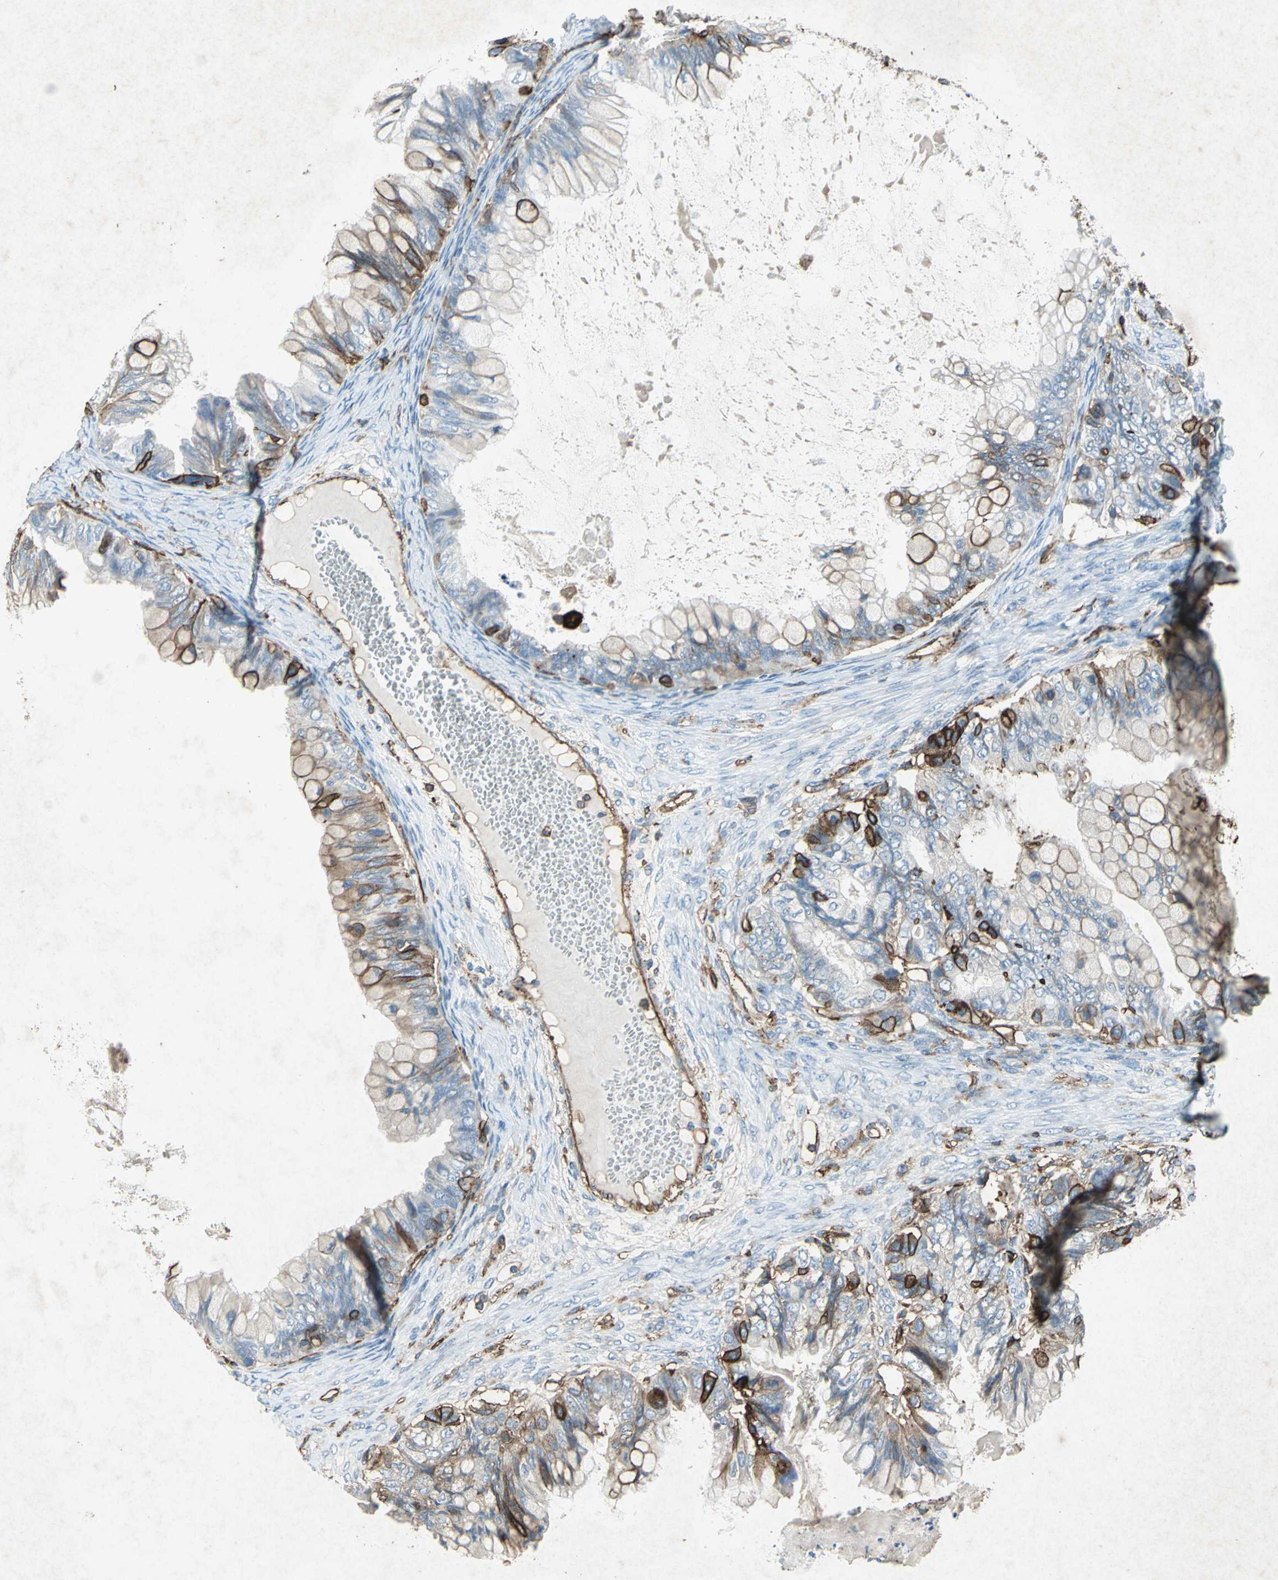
{"staining": {"intensity": "moderate", "quantity": "<25%", "location": "cytoplasmic/membranous"}, "tissue": "ovarian cancer", "cell_type": "Tumor cells", "image_type": "cancer", "snomed": [{"axis": "morphology", "description": "Cystadenocarcinoma, mucinous, NOS"}, {"axis": "topography", "description": "Ovary"}], "caption": "Immunohistochemistry (IHC) photomicrograph of ovarian mucinous cystadenocarcinoma stained for a protein (brown), which shows low levels of moderate cytoplasmic/membranous expression in approximately <25% of tumor cells.", "gene": "CCR6", "patient": {"sex": "female", "age": 80}}